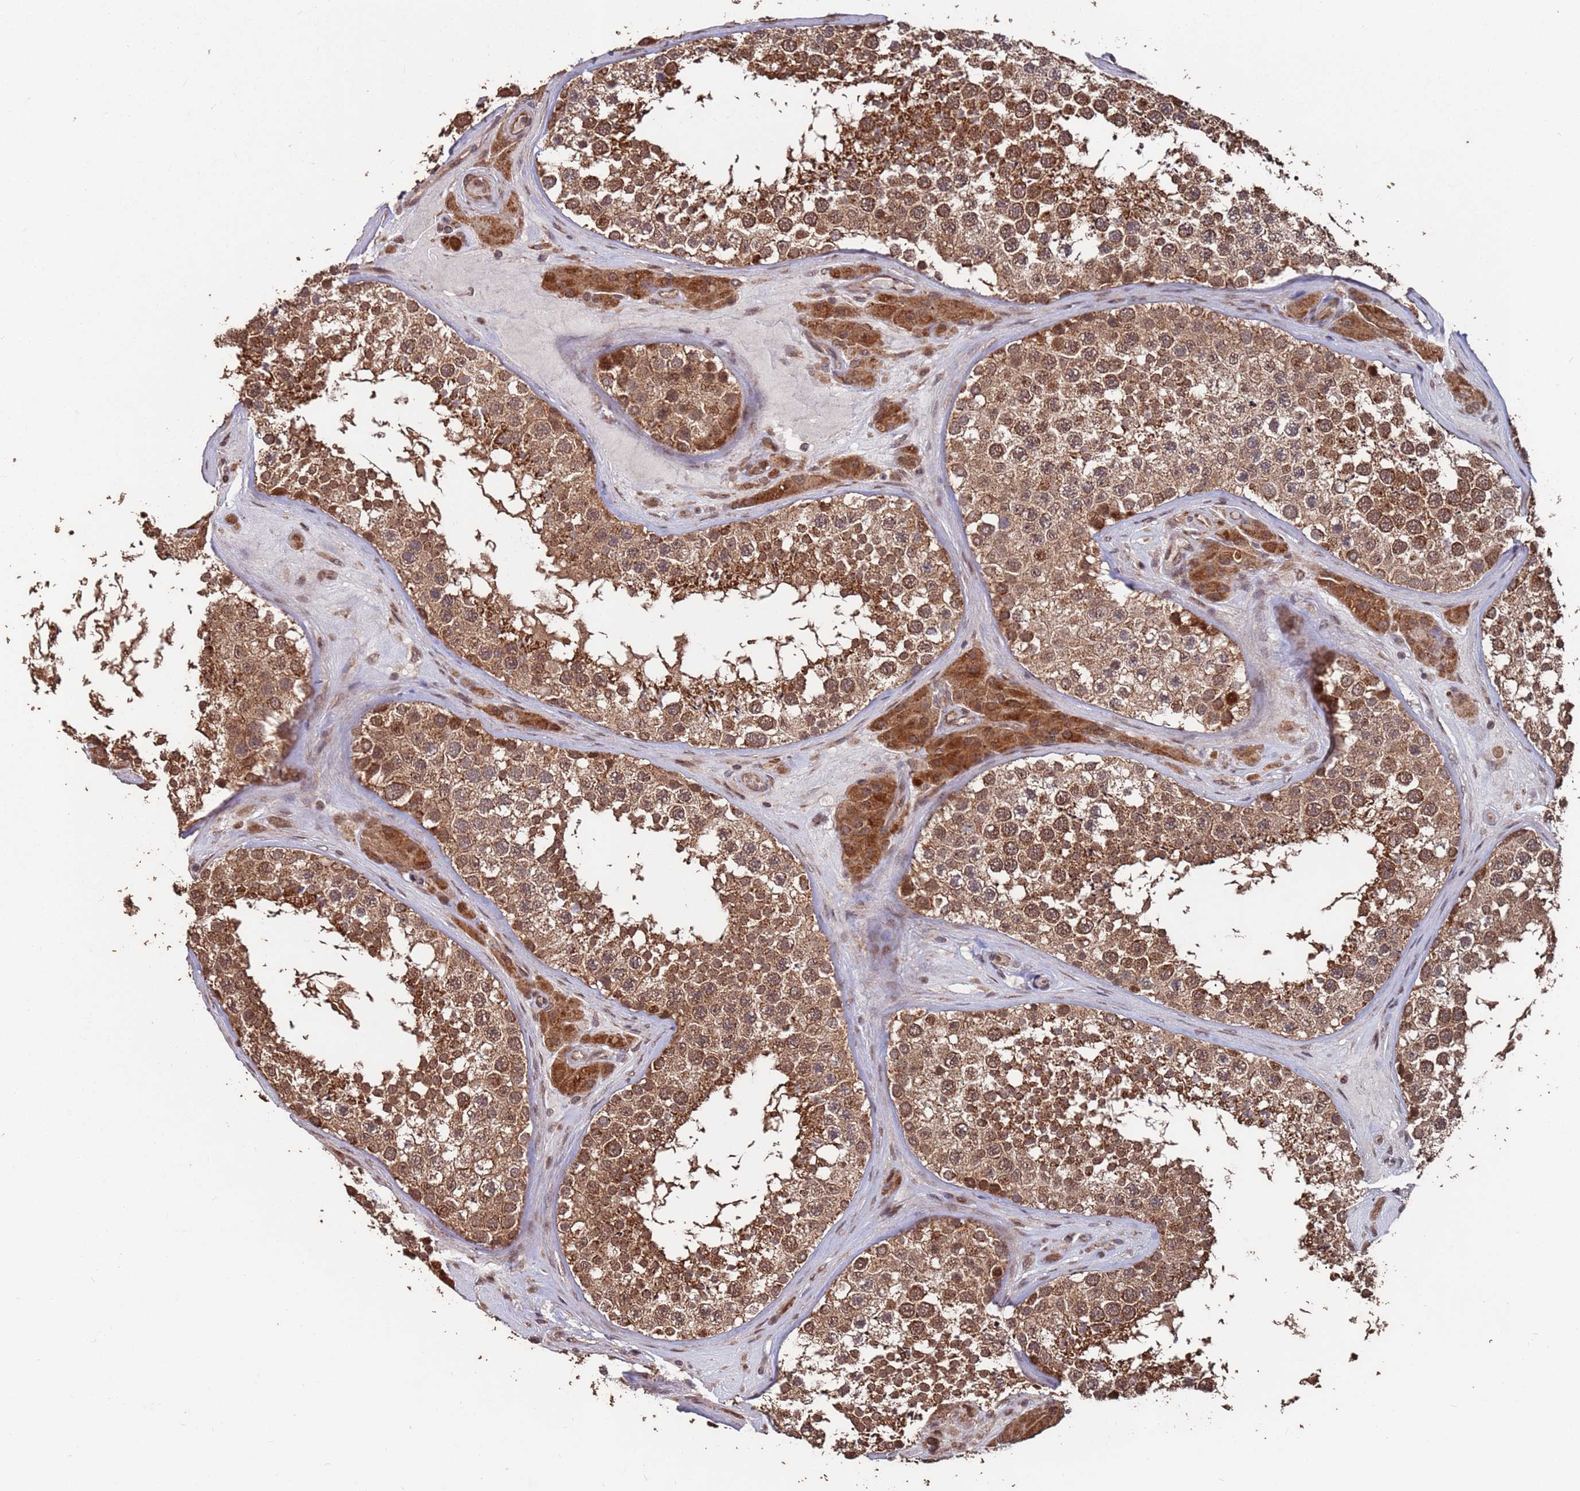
{"staining": {"intensity": "moderate", "quantity": ">75%", "location": "cytoplasmic/membranous,nuclear"}, "tissue": "testis", "cell_type": "Cells in seminiferous ducts", "image_type": "normal", "snomed": [{"axis": "morphology", "description": "Normal tissue, NOS"}, {"axis": "topography", "description": "Testis"}], "caption": "Cells in seminiferous ducts display moderate cytoplasmic/membranous,nuclear staining in approximately >75% of cells in normal testis. The staining is performed using DAB brown chromogen to label protein expression. The nuclei are counter-stained blue using hematoxylin.", "gene": "PRR7", "patient": {"sex": "male", "age": 46}}